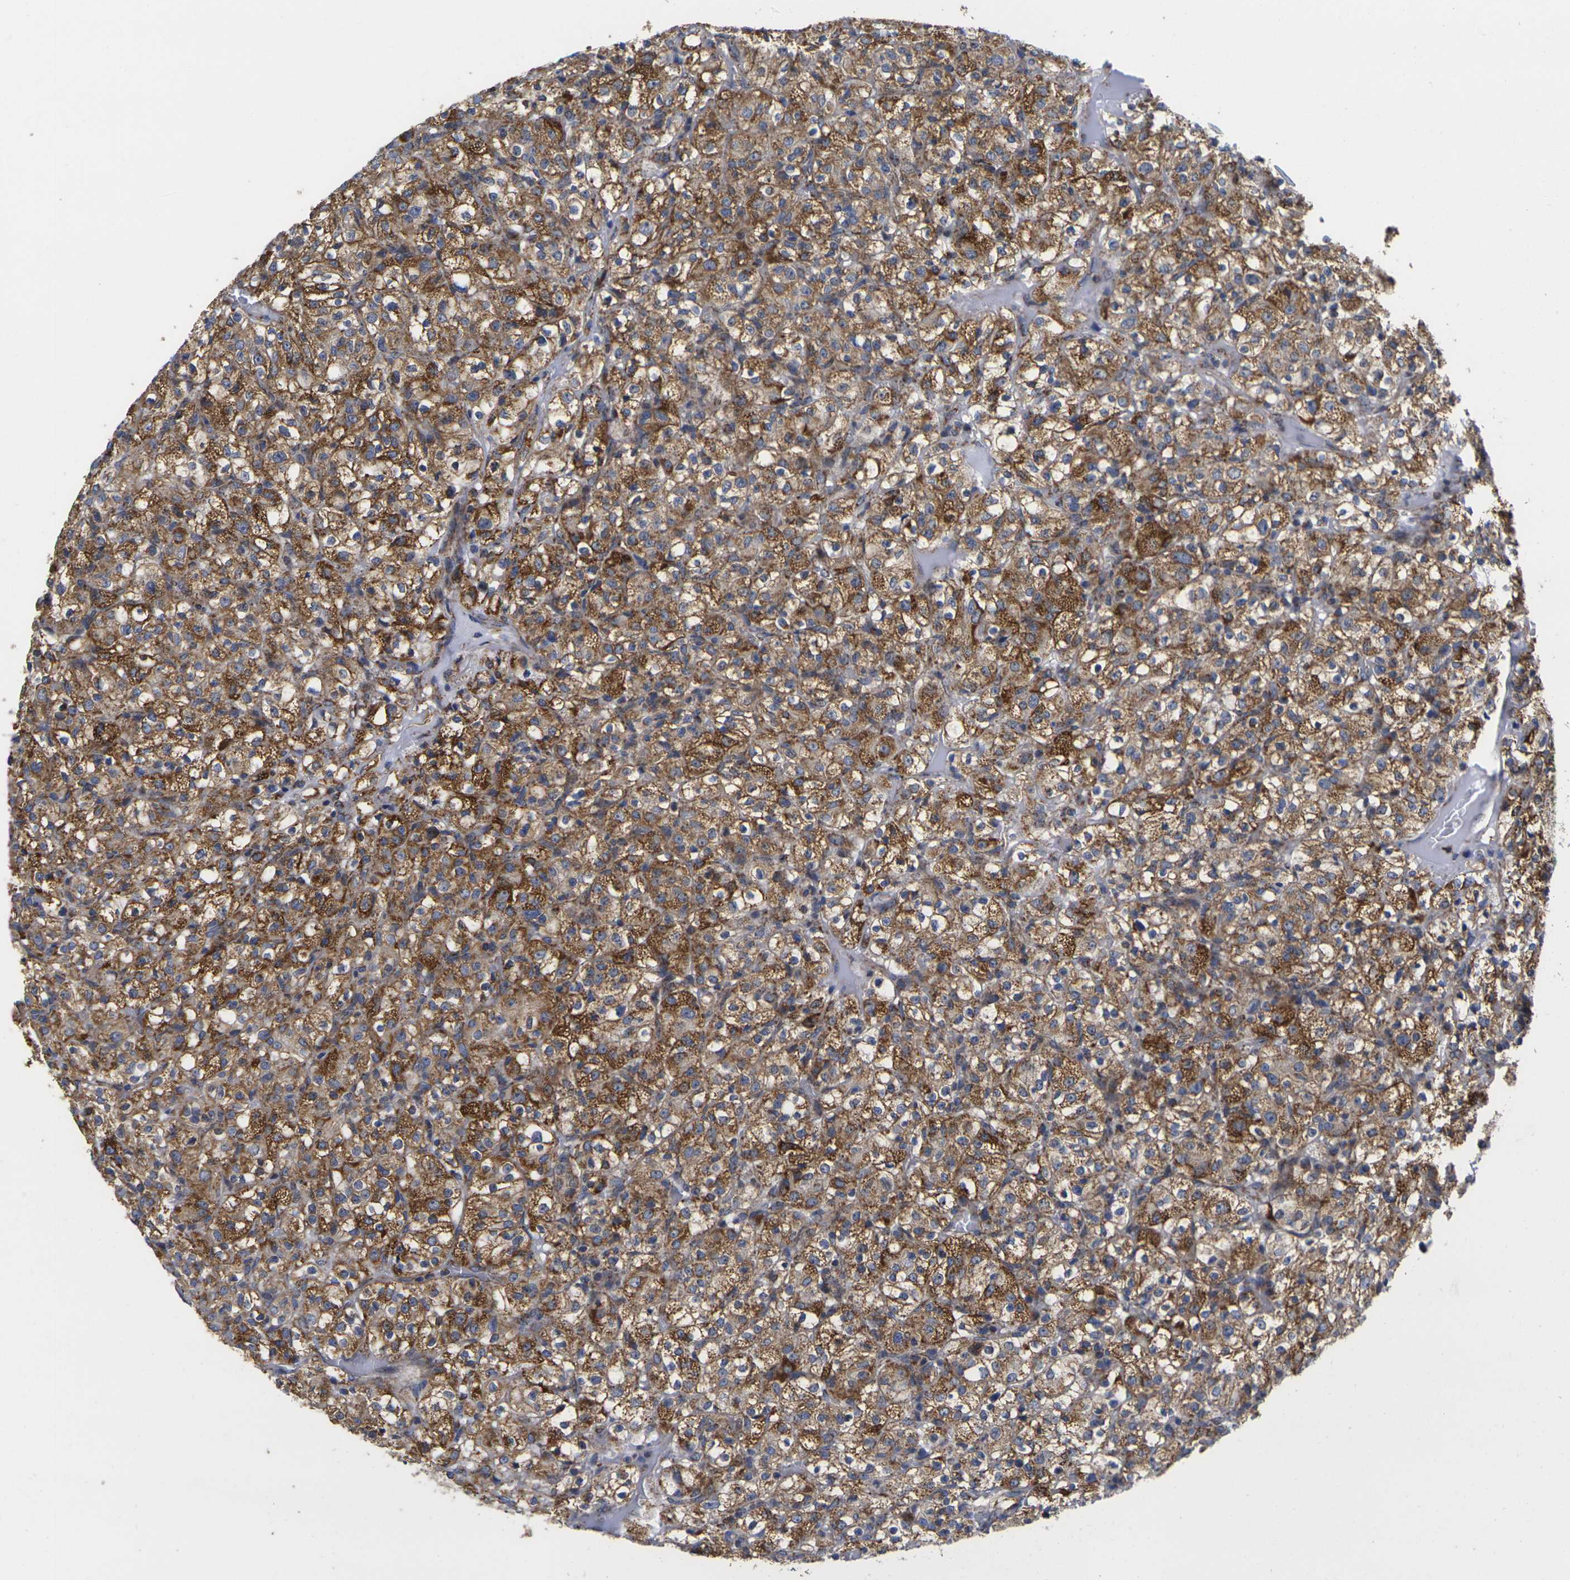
{"staining": {"intensity": "moderate", "quantity": ">75%", "location": "cytoplasmic/membranous"}, "tissue": "renal cancer", "cell_type": "Tumor cells", "image_type": "cancer", "snomed": [{"axis": "morphology", "description": "Normal tissue, NOS"}, {"axis": "morphology", "description": "Adenocarcinoma, NOS"}, {"axis": "topography", "description": "Kidney"}], "caption": "Immunohistochemical staining of human renal cancer (adenocarcinoma) shows moderate cytoplasmic/membranous protein staining in approximately >75% of tumor cells. The staining is performed using DAB brown chromogen to label protein expression. The nuclei are counter-stained blue using hematoxylin.", "gene": "P2RY11", "patient": {"sex": "female", "age": 72}}